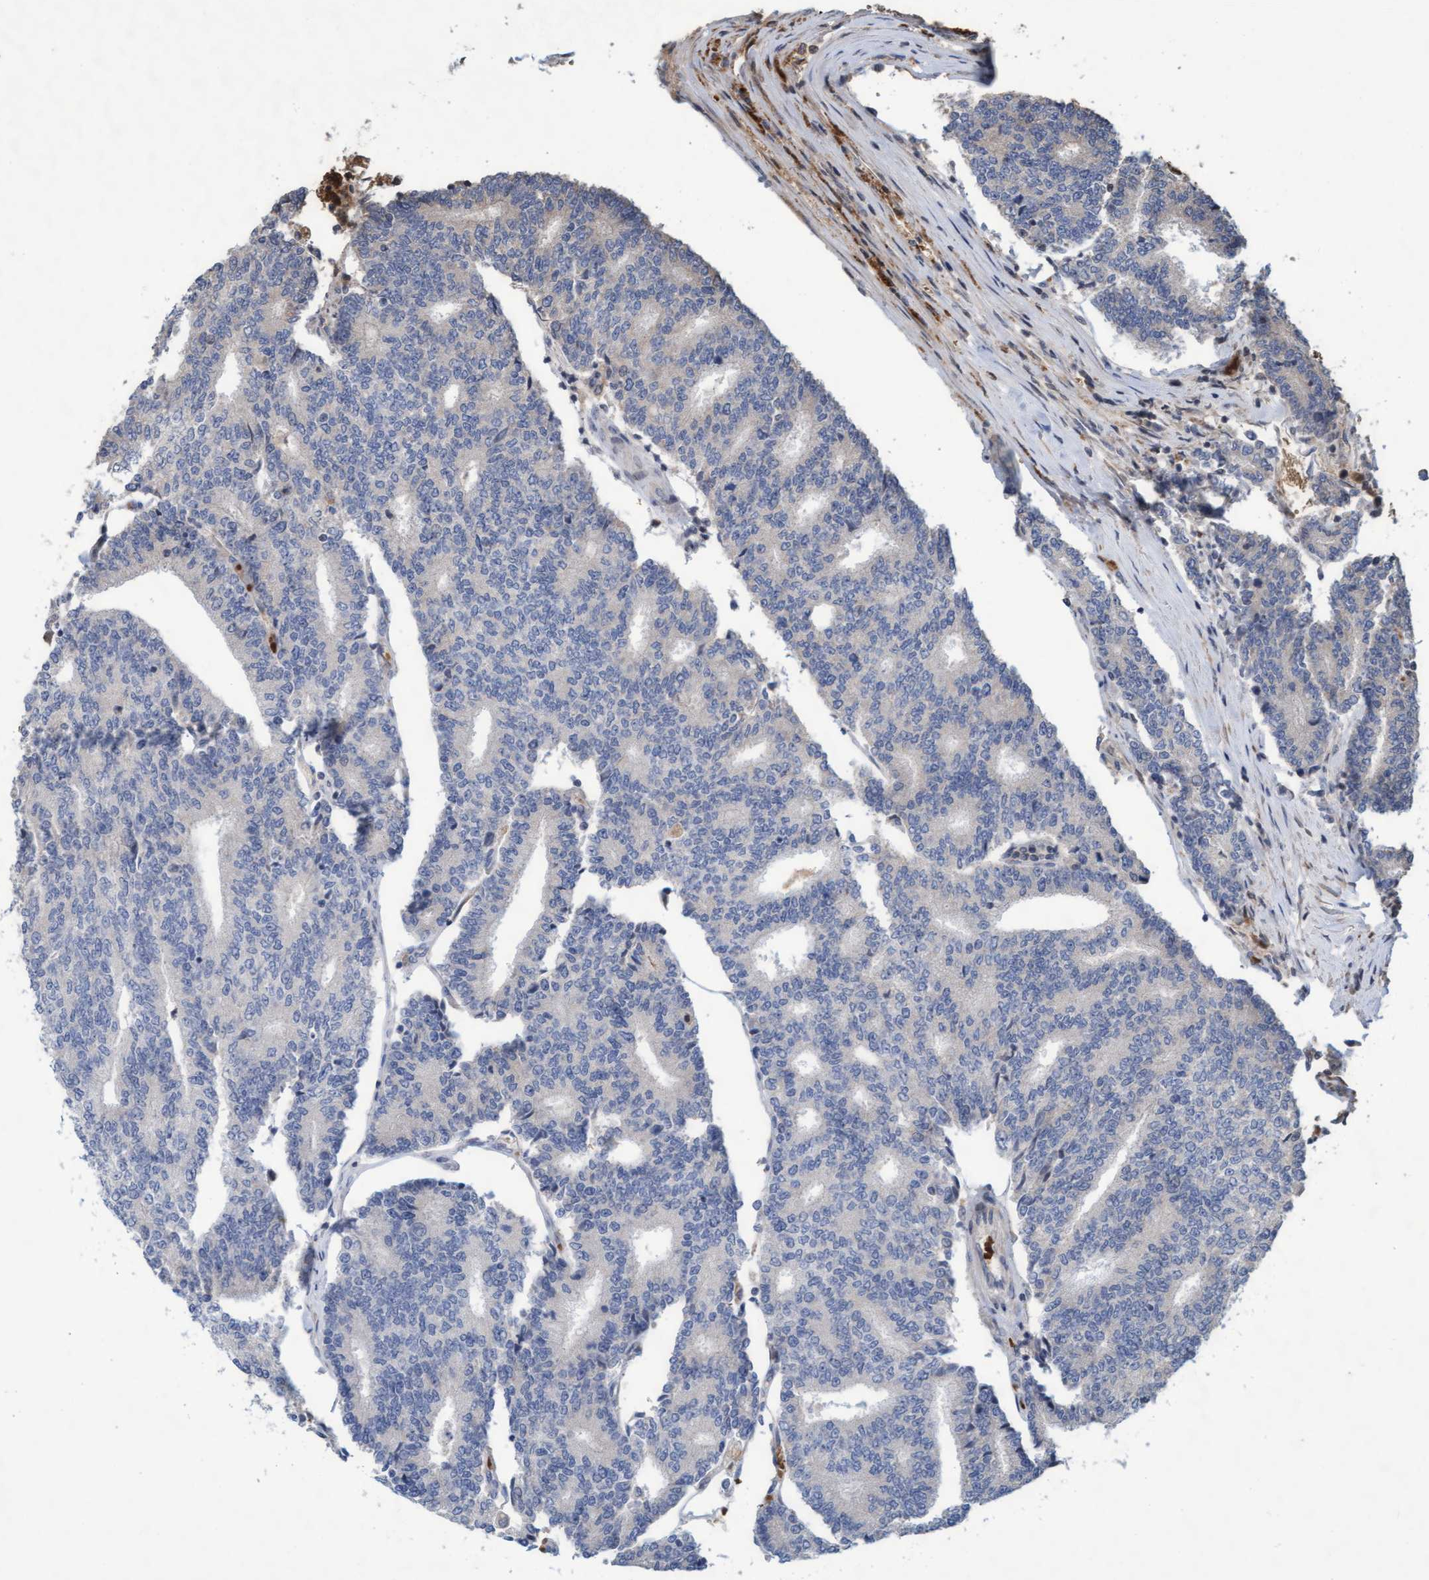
{"staining": {"intensity": "negative", "quantity": "none", "location": "none"}, "tissue": "prostate cancer", "cell_type": "Tumor cells", "image_type": "cancer", "snomed": [{"axis": "morphology", "description": "Normal tissue, NOS"}, {"axis": "morphology", "description": "Adenocarcinoma, High grade"}, {"axis": "topography", "description": "Prostate"}, {"axis": "topography", "description": "Seminal veicle"}], "caption": "Immunohistochemistry of human prostate cancer (high-grade adenocarcinoma) displays no staining in tumor cells.", "gene": "KCNC2", "patient": {"sex": "male", "age": 55}}